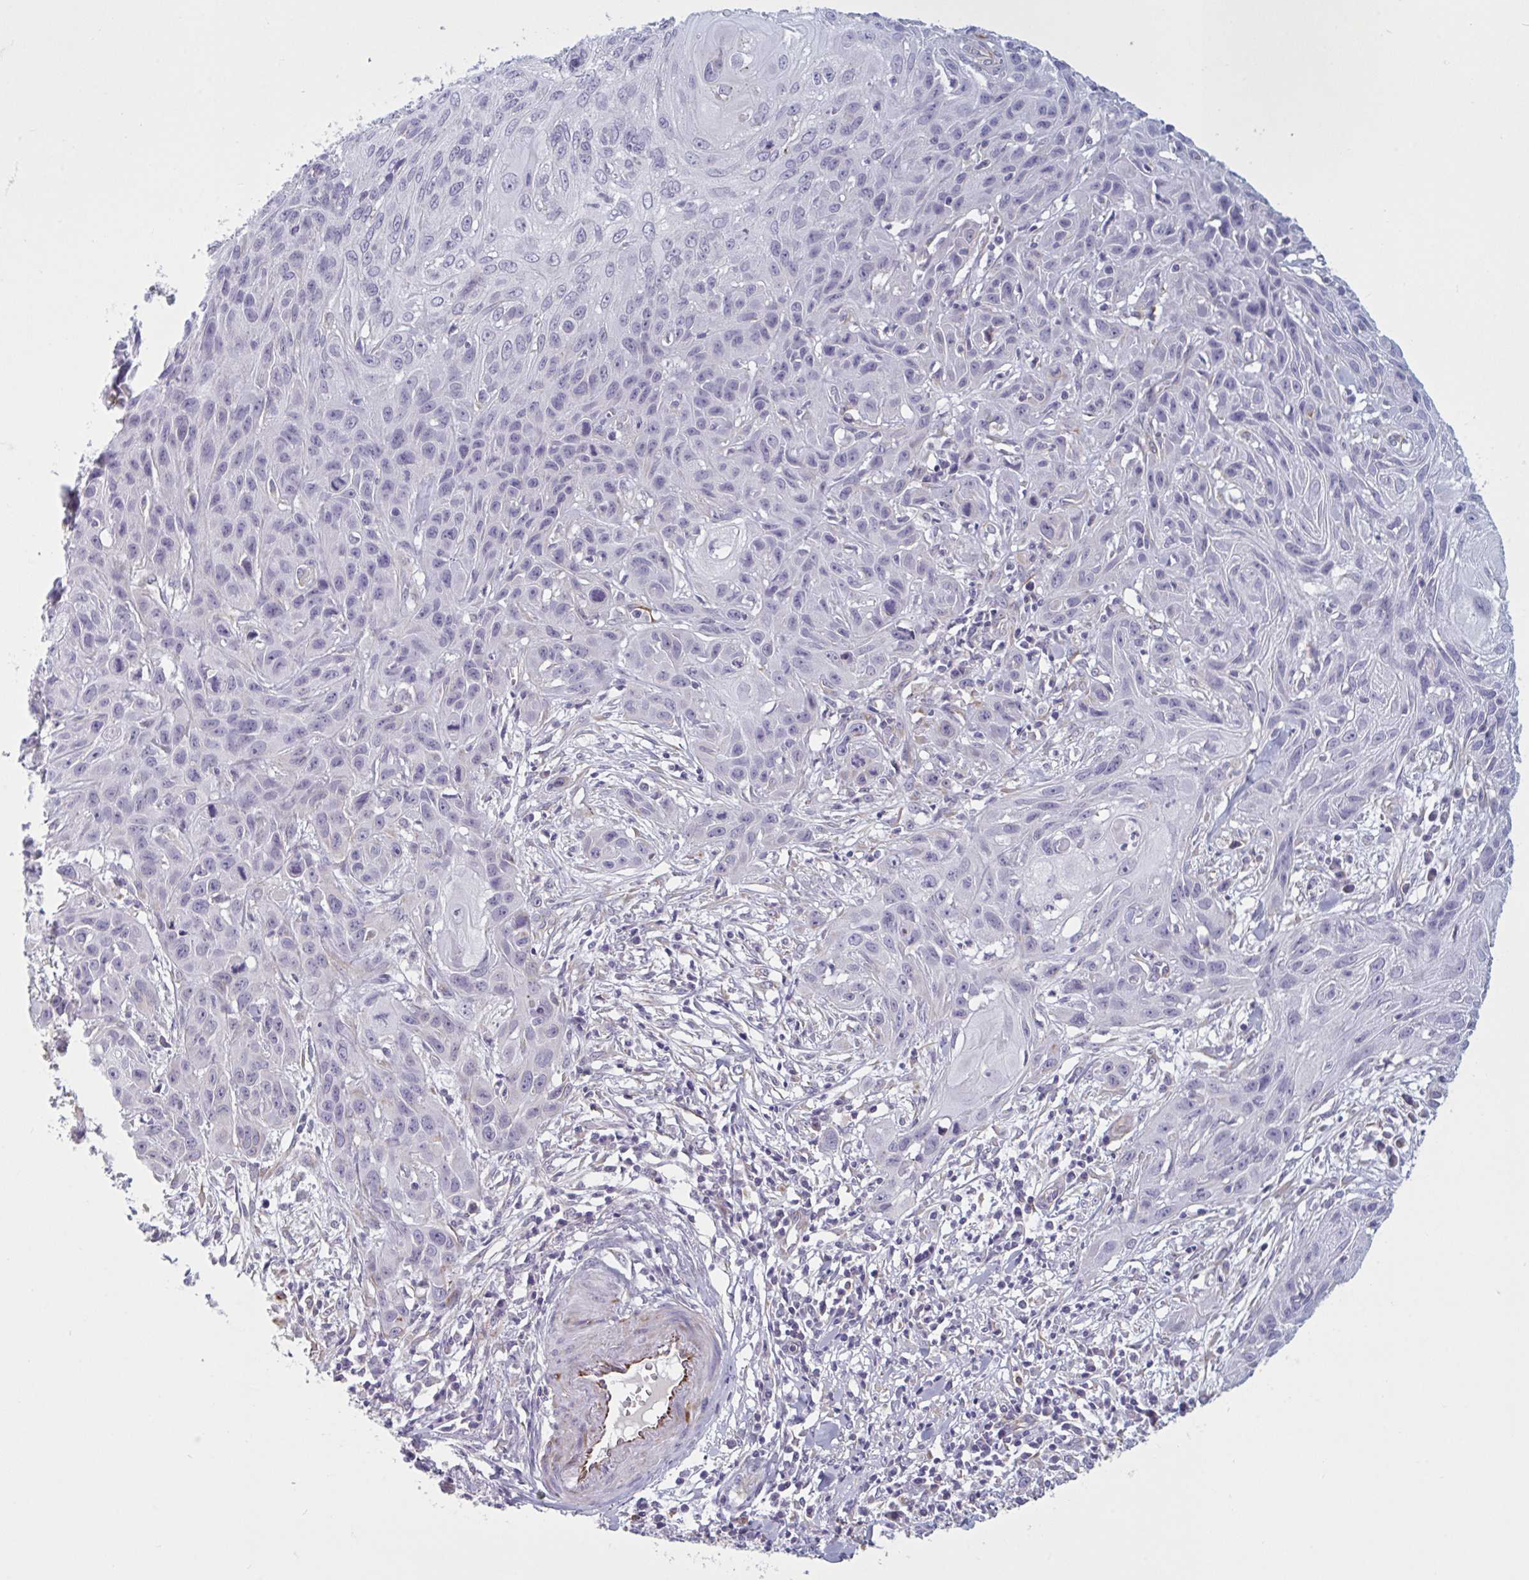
{"staining": {"intensity": "negative", "quantity": "none", "location": "none"}, "tissue": "skin cancer", "cell_type": "Tumor cells", "image_type": "cancer", "snomed": [{"axis": "morphology", "description": "Squamous cell carcinoma, NOS"}, {"axis": "topography", "description": "Skin"}, {"axis": "topography", "description": "Vulva"}], "caption": "Immunohistochemistry (IHC) micrograph of squamous cell carcinoma (skin) stained for a protein (brown), which shows no staining in tumor cells.", "gene": "OR1L3", "patient": {"sex": "female", "age": 83}}